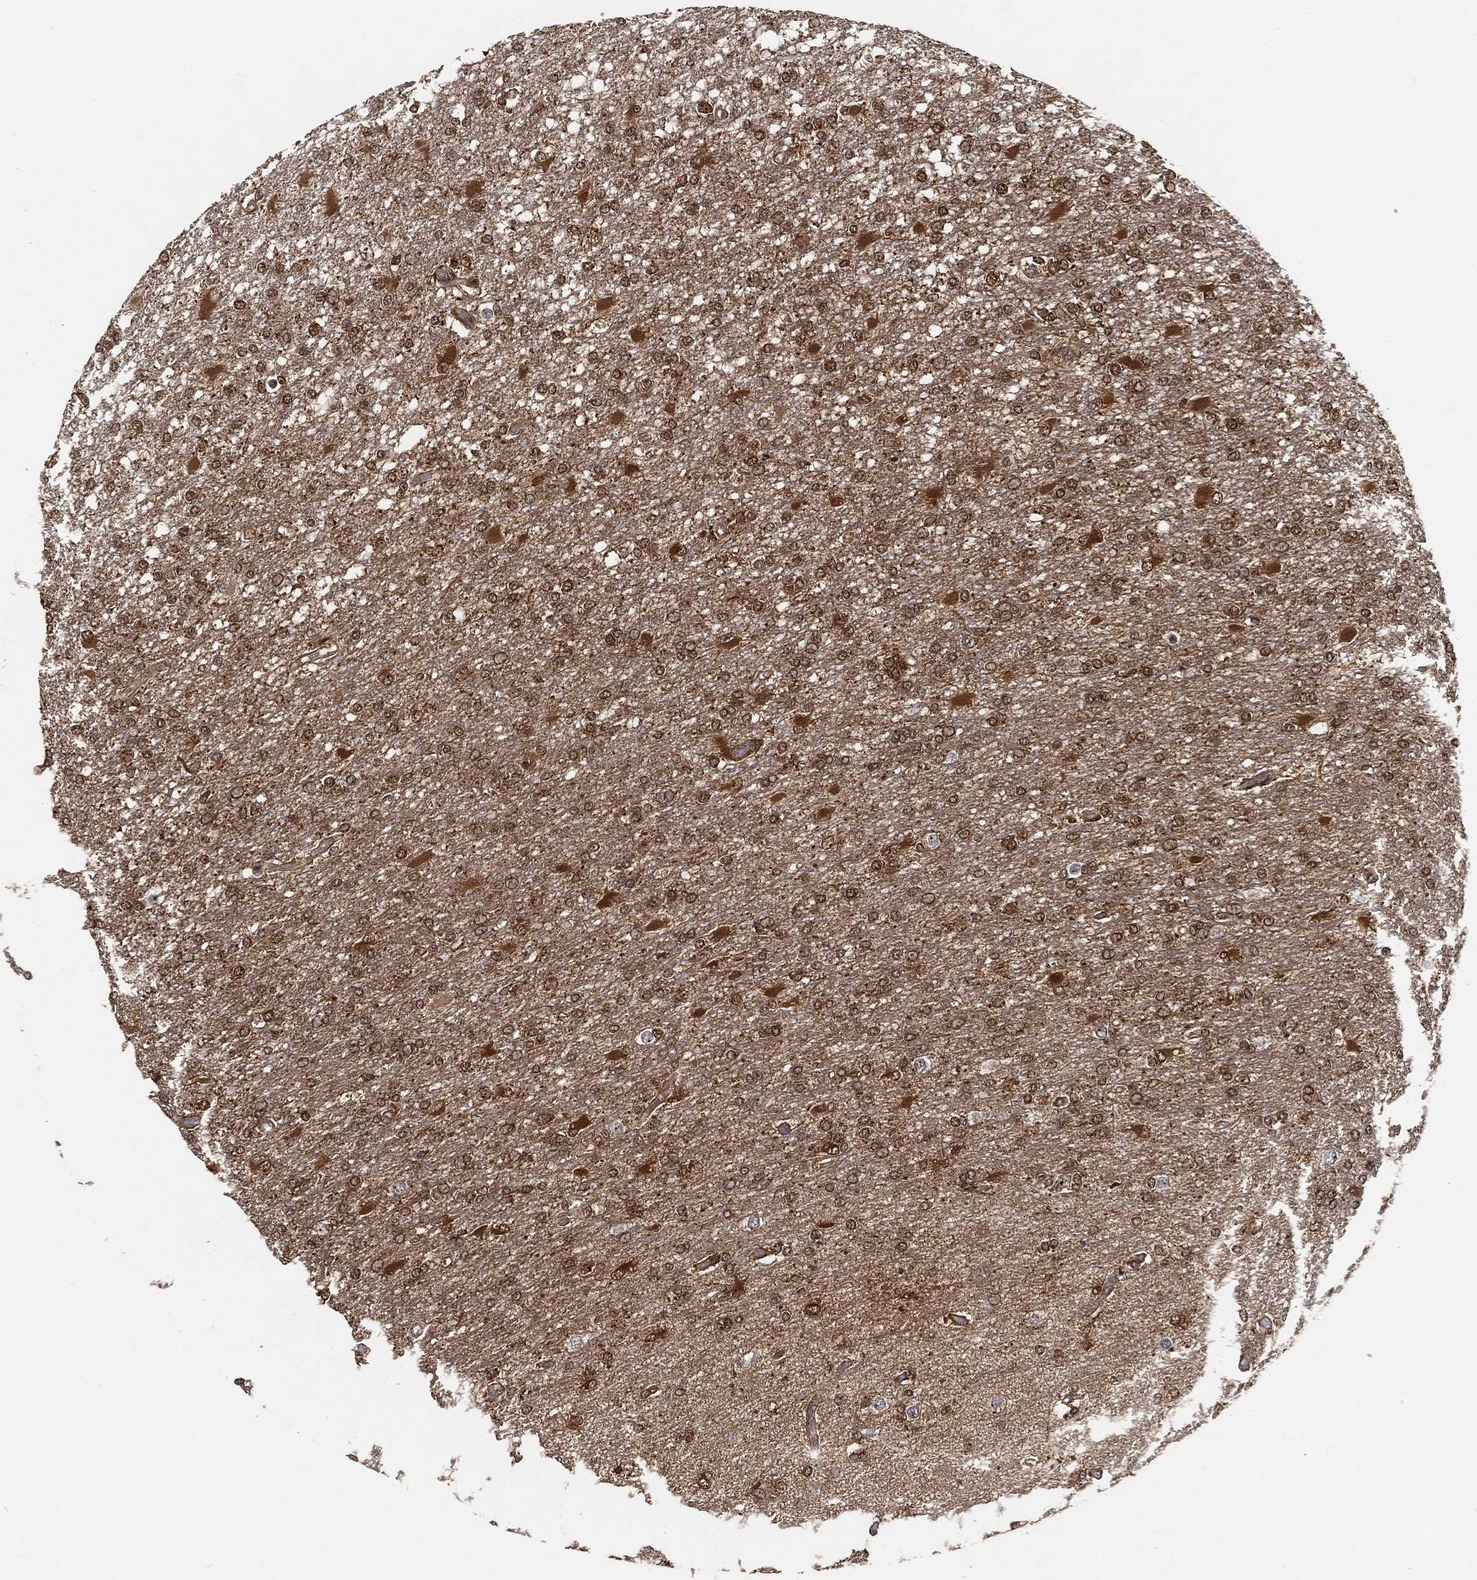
{"staining": {"intensity": "moderate", "quantity": "25%-75%", "location": "cytoplasmic/membranous,nuclear"}, "tissue": "glioma", "cell_type": "Tumor cells", "image_type": "cancer", "snomed": [{"axis": "morphology", "description": "Glioma, malignant, High grade"}, {"axis": "topography", "description": "Cerebral cortex"}], "caption": "This image shows glioma stained with immunohistochemistry to label a protein in brown. The cytoplasmic/membranous and nuclear of tumor cells show moderate positivity for the protein. Nuclei are counter-stained blue.", "gene": "CRYL1", "patient": {"sex": "male", "age": 79}}